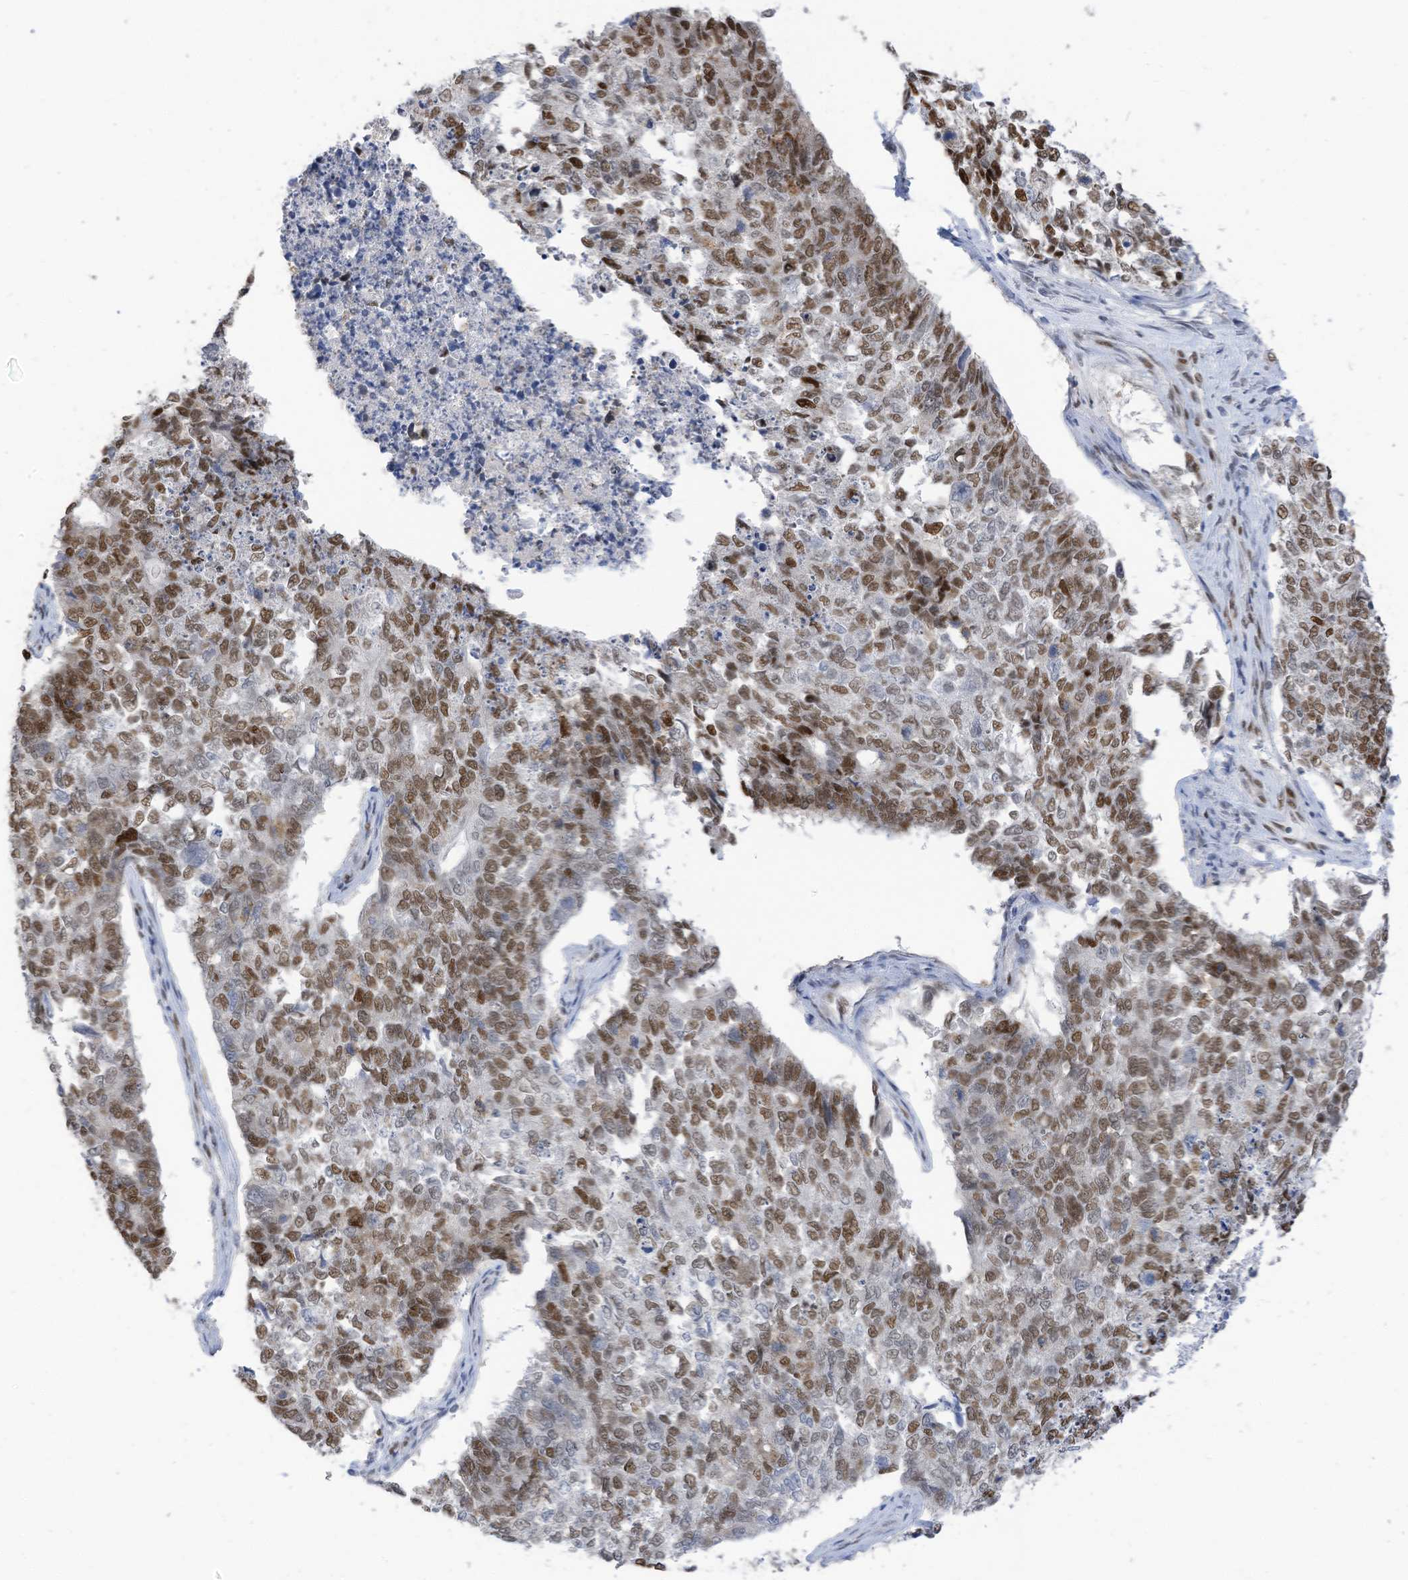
{"staining": {"intensity": "moderate", "quantity": ">75%", "location": "nuclear"}, "tissue": "cervical cancer", "cell_type": "Tumor cells", "image_type": "cancer", "snomed": [{"axis": "morphology", "description": "Squamous cell carcinoma, NOS"}, {"axis": "topography", "description": "Cervix"}], "caption": "A micrograph of human cervical cancer (squamous cell carcinoma) stained for a protein reveals moderate nuclear brown staining in tumor cells. (brown staining indicates protein expression, while blue staining denotes nuclei).", "gene": "KHSRP", "patient": {"sex": "female", "age": 63}}